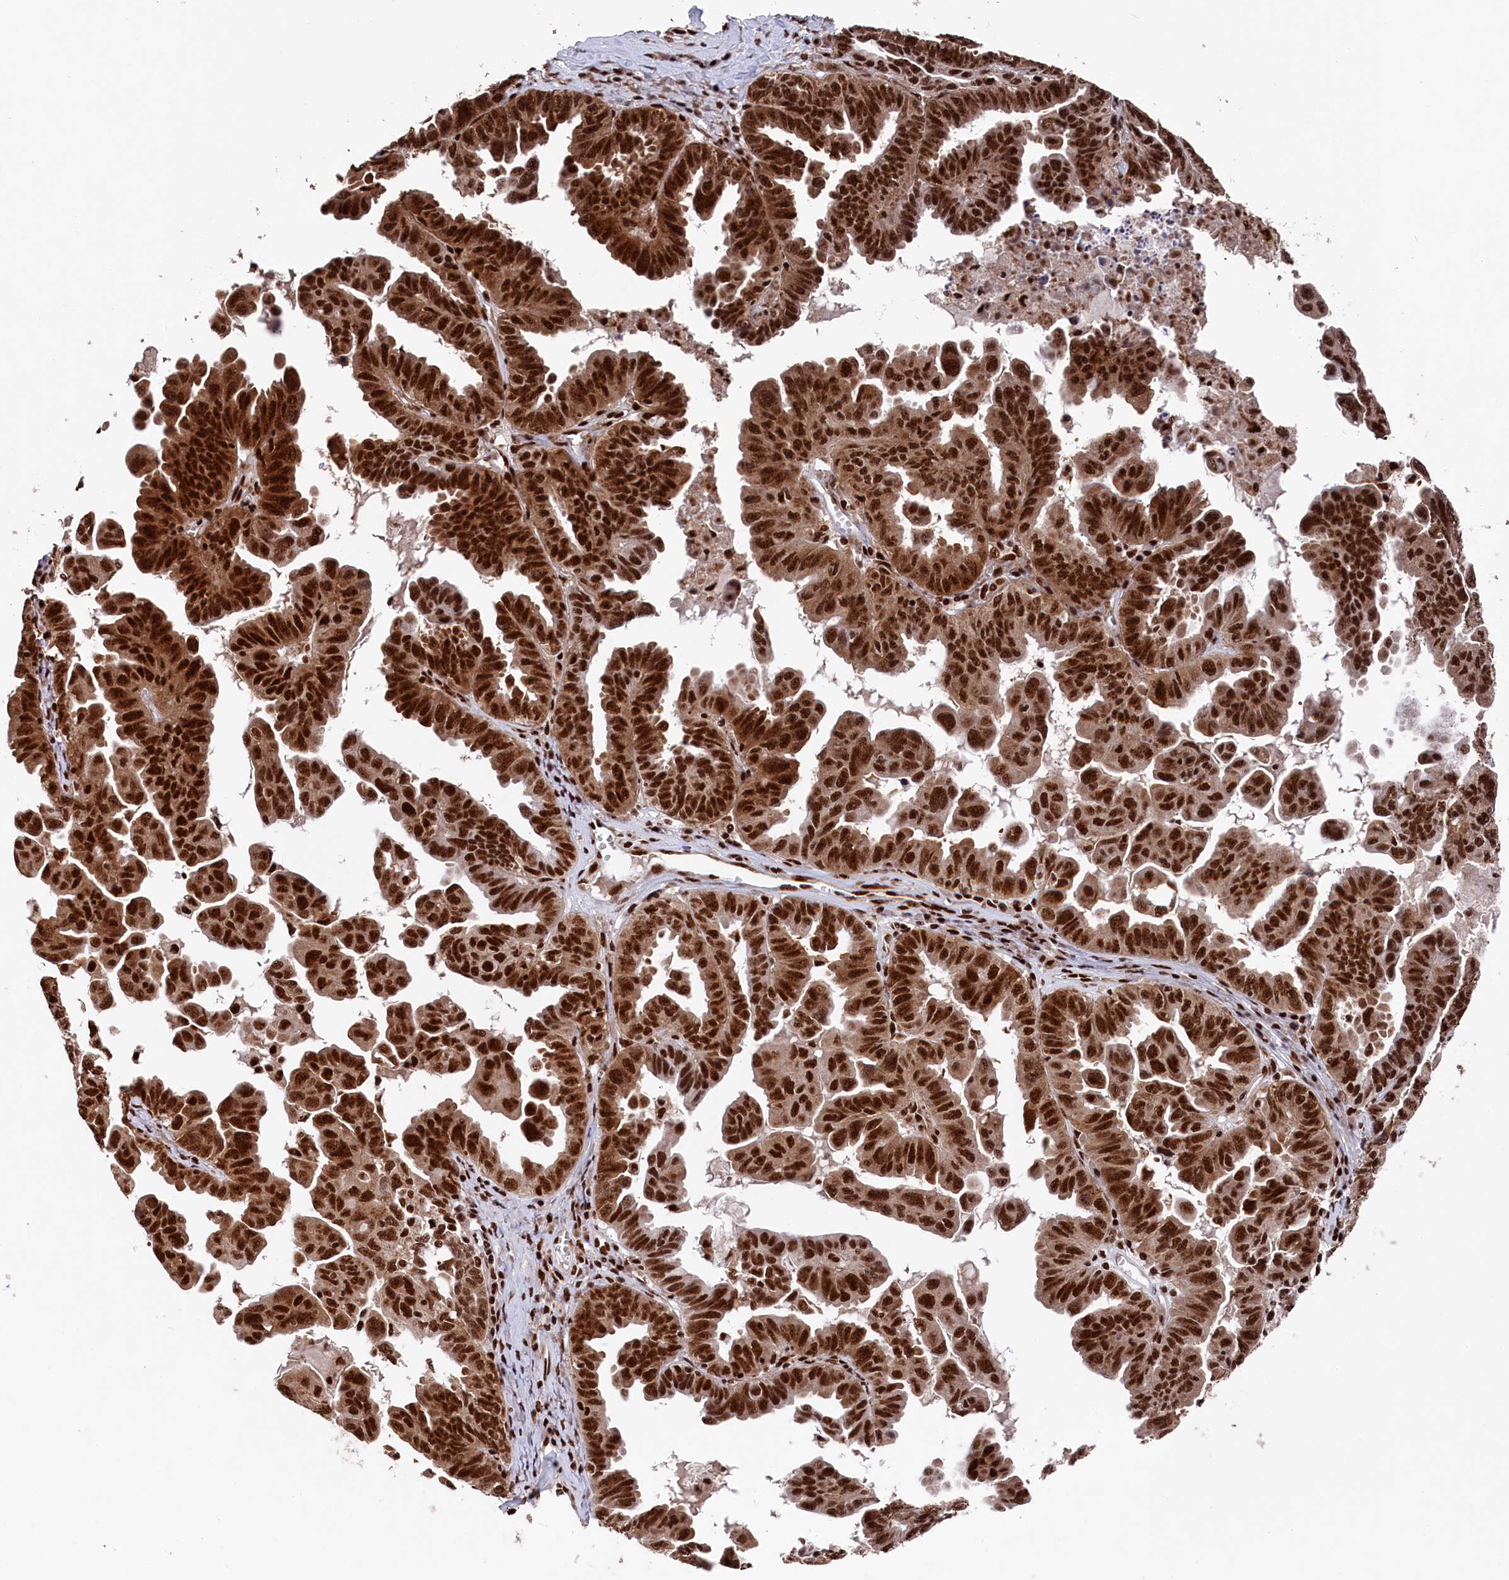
{"staining": {"intensity": "strong", "quantity": ">75%", "location": "cytoplasmic/membranous,nuclear"}, "tissue": "ovarian cancer", "cell_type": "Tumor cells", "image_type": "cancer", "snomed": [{"axis": "morphology", "description": "Carcinoma, endometroid"}, {"axis": "topography", "description": "Ovary"}], "caption": "A brown stain labels strong cytoplasmic/membranous and nuclear positivity of a protein in human ovarian cancer (endometroid carcinoma) tumor cells. (DAB (3,3'-diaminobenzidine) IHC, brown staining for protein, blue staining for nuclei).", "gene": "PRPF31", "patient": {"sex": "female", "age": 62}}